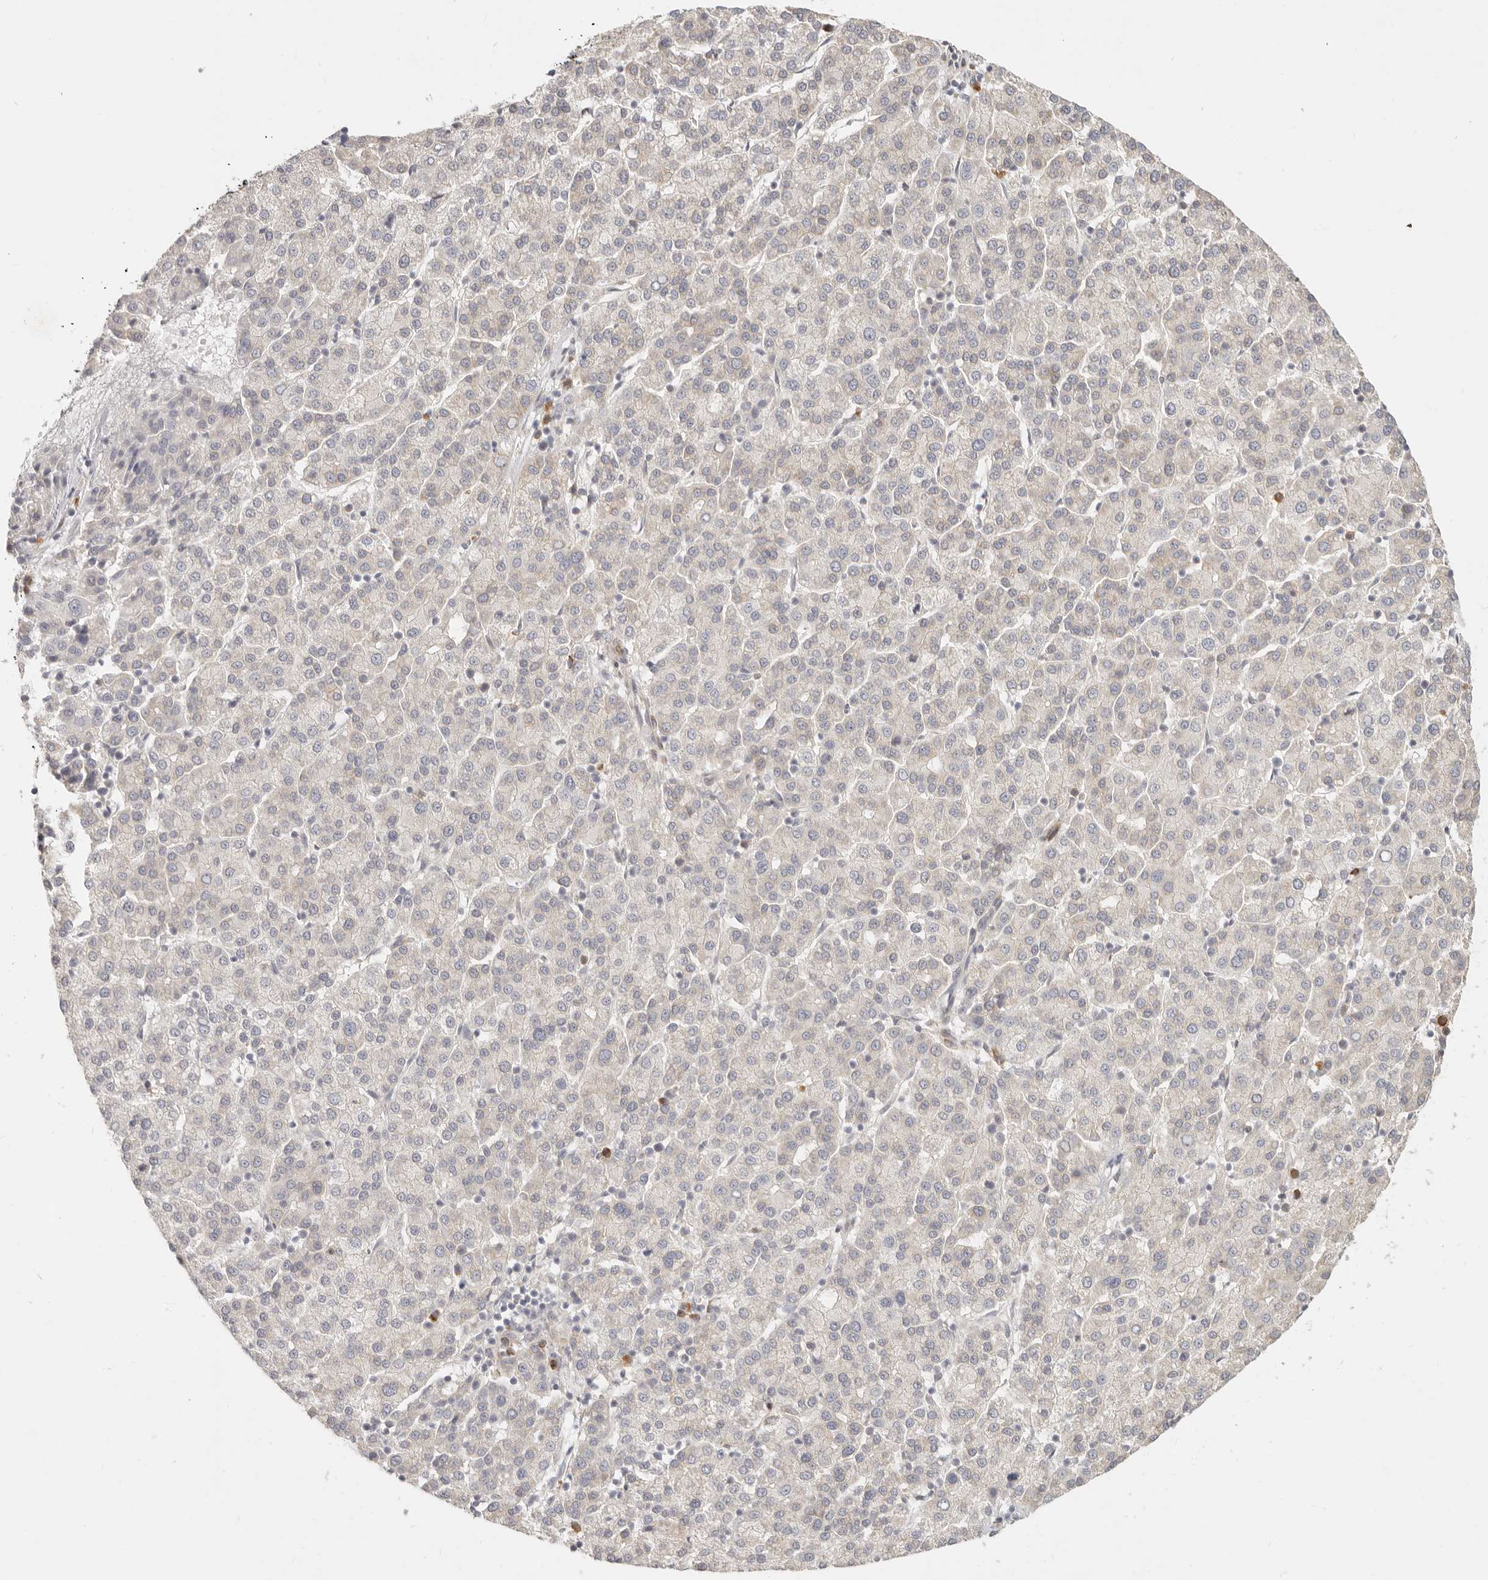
{"staining": {"intensity": "negative", "quantity": "none", "location": "none"}, "tissue": "liver cancer", "cell_type": "Tumor cells", "image_type": "cancer", "snomed": [{"axis": "morphology", "description": "Carcinoma, Hepatocellular, NOS"}, {"axis": "topography", "description": "Liver"}], "caption": "Human liver hepatocellular carcinoma stained for a protein using immunohistochemistry (IHC) demonstrates no expression in tumor cells.", "gene": "PABPC4", "patient": {"sex": "female", "age": 58}}